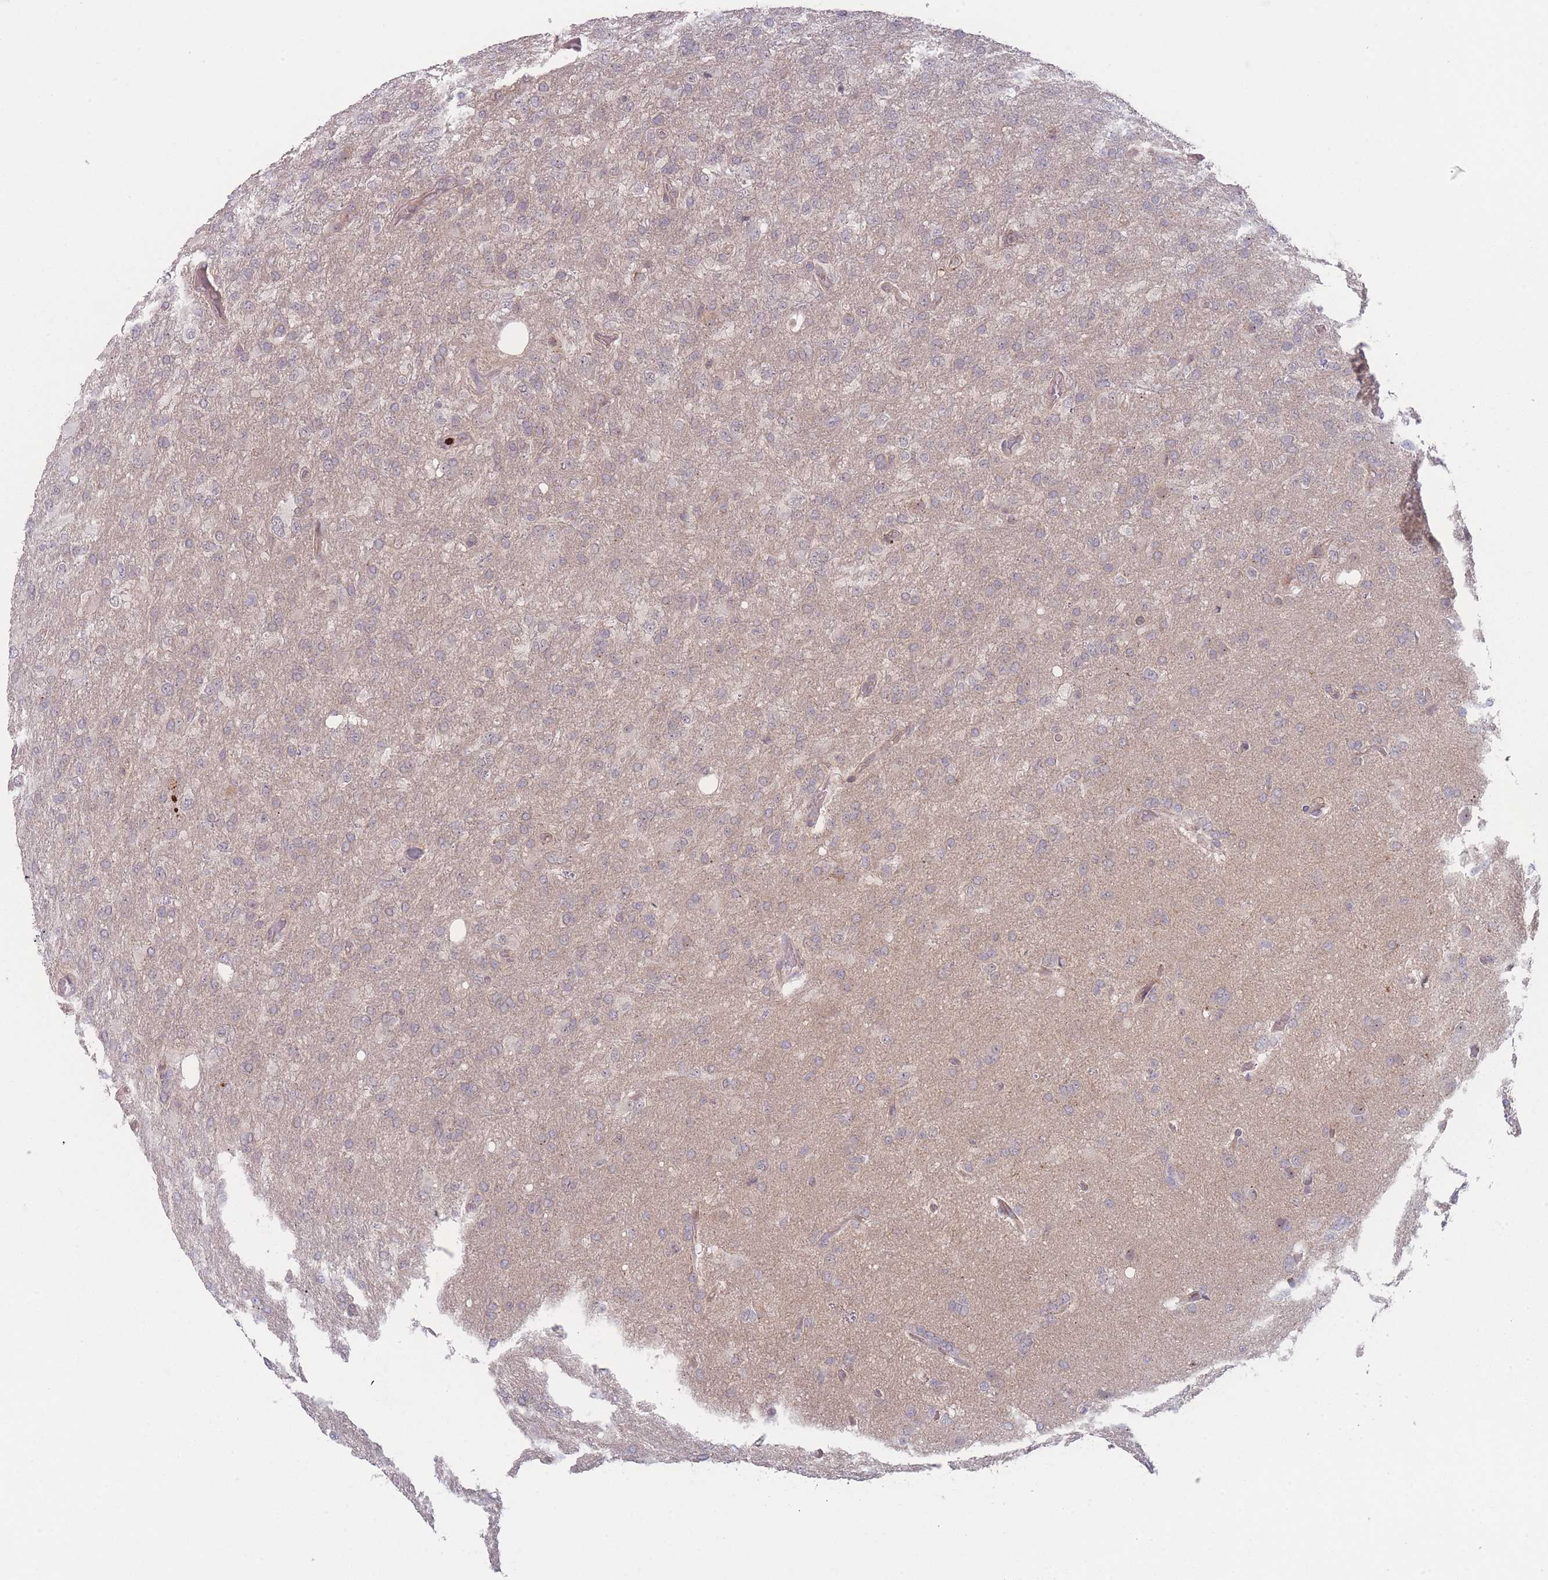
{"staining": {"intensity": "negative", "quantity": "none", "location": "none"}, "tissue": "glioma", "cell_type": "Tumor cells", "image_type": "cancer", "snomed": [{"axis": "morphology", "description": "Glioma, malignant, High grade"}, {"axis": "topography", "description": "Brain"}], "caption": "Image shows no significant protein staining in tumor cells of glioma.", "gene": "TMEM232", "patient": {"sex": "female", "age": 74}}